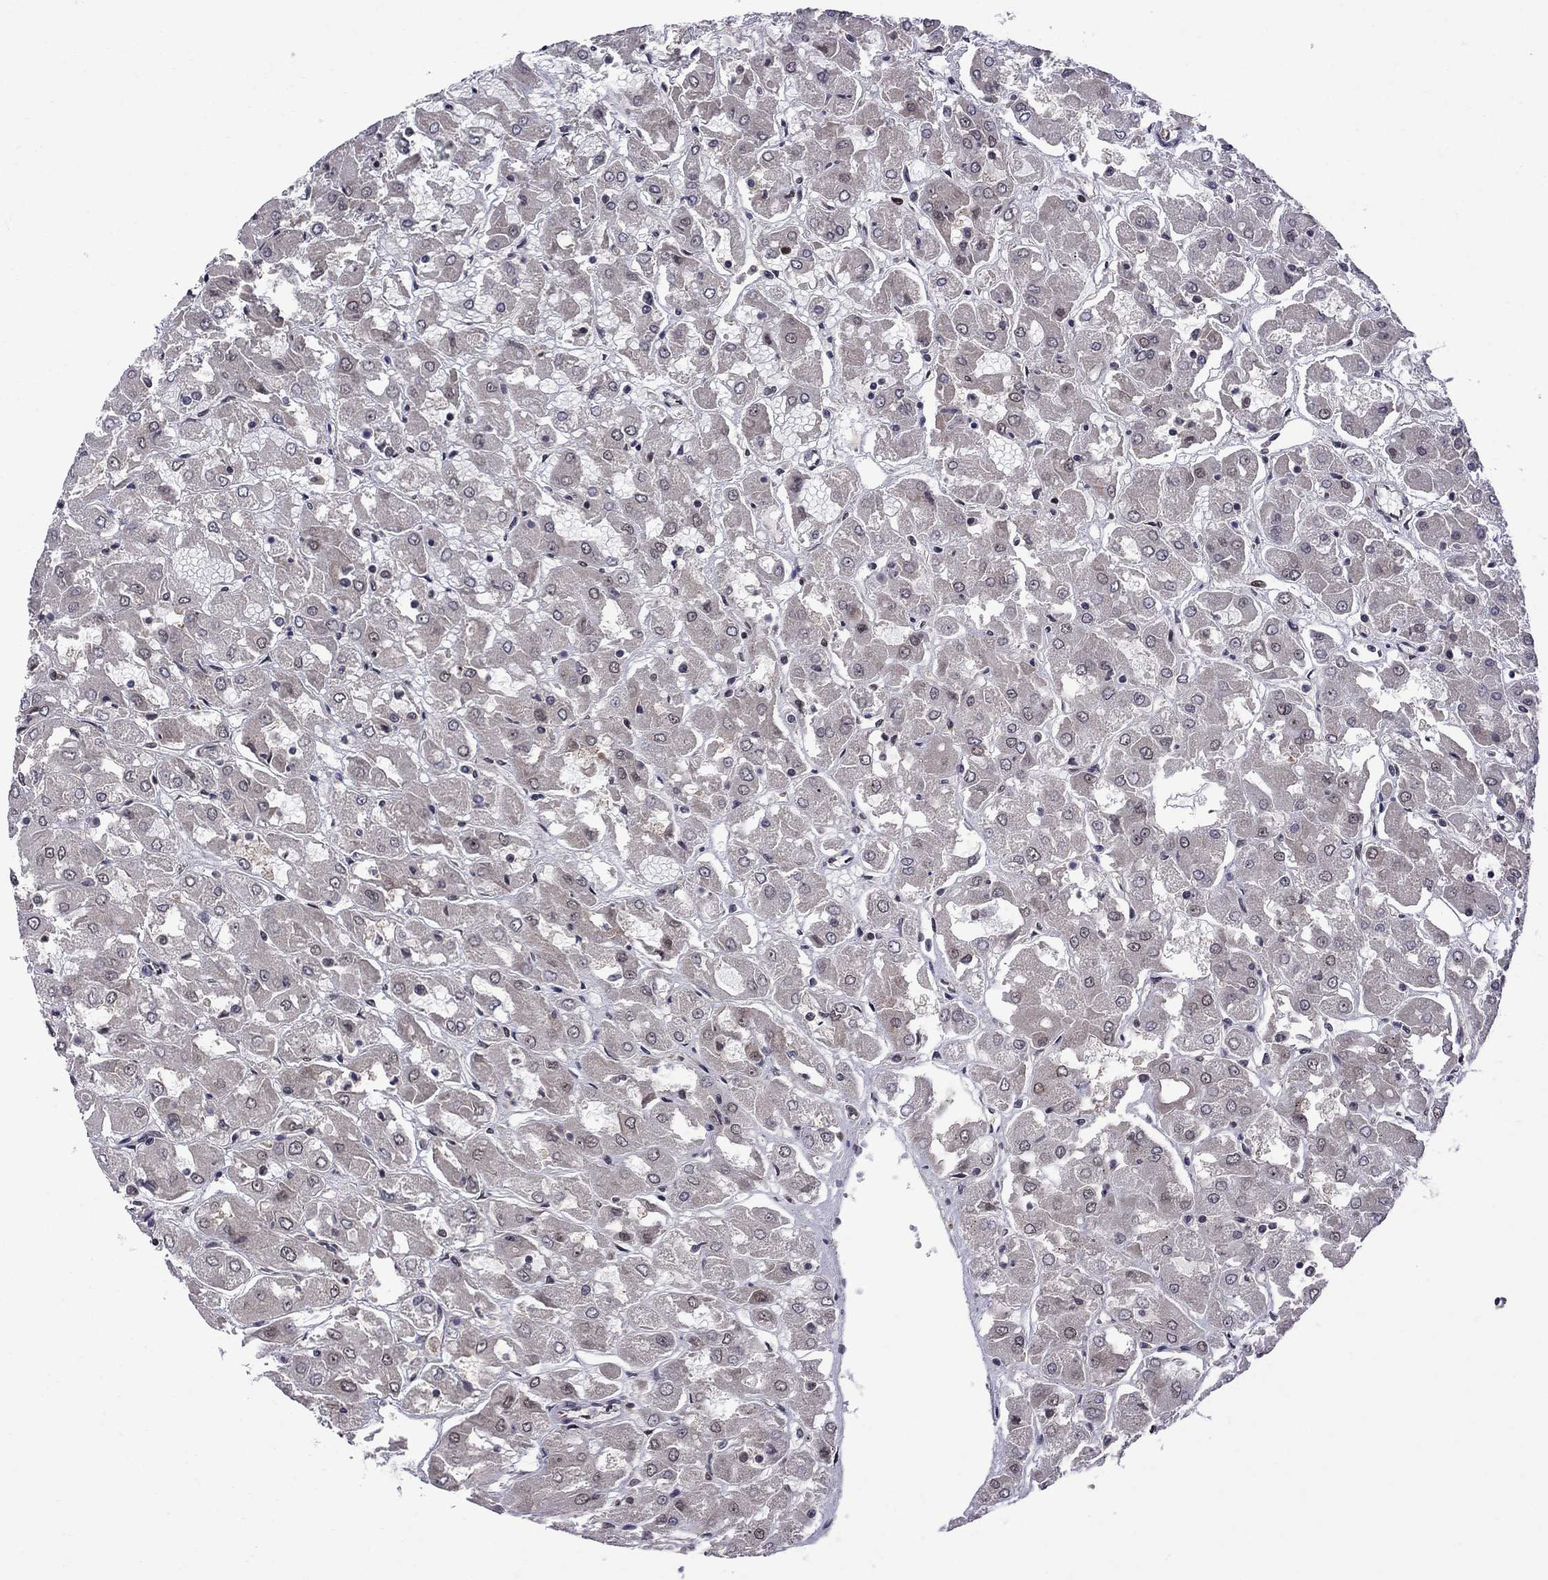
{"staining": {"intensity": "negative", "quantity": "none", "location": "none"}, "tissue": "renal cancer", "cell_type": "Tumor cells", "image_type": "cancer", "snomed": [{"axis": "morphology", "description": "Adenocarcinoma, NOS"}, {"axis": "topography", "description": "Kidney"}], "caption": "Photomicrograph shows no protein staining in tumor cells of renal cancer (adenocarcinoma) tissue. (DAB IHC, high magnification).", "gene": "BRF1", "patient": {"sex": "male", "age": 72}}